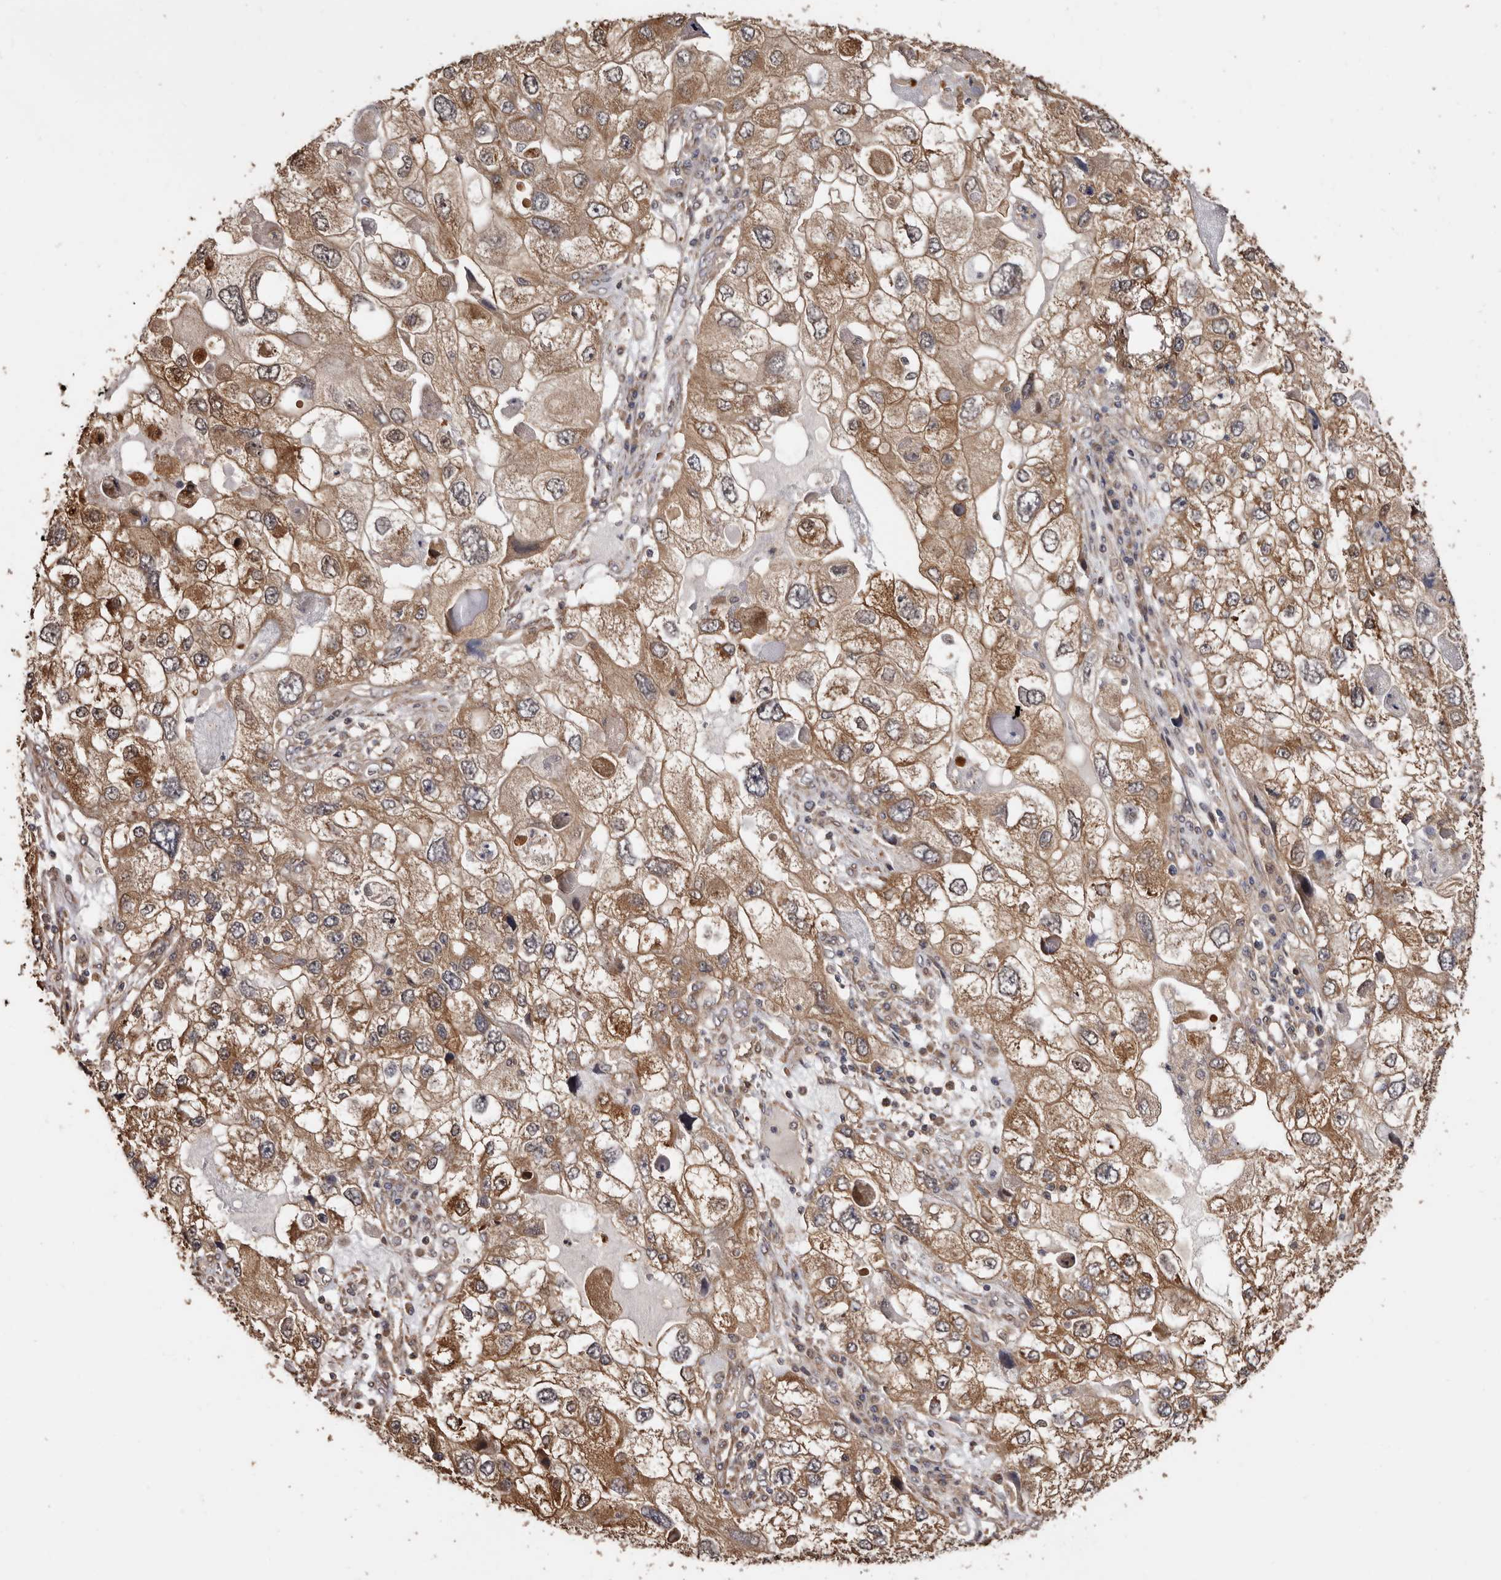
{"staining": {"intensity": "moderate", "quantity": ">75%", "location": "cytoplasmic/membranous"}, "tissue": "endometrial cancer", "cell_type": "Tumor cells", "image_type": "cancer", "snomed": [{"axis": "morphology", "description": "Adenocarcinoma, NOS"}, {"axis": "topography", "description": "Endometrium"}], "caption": "Moderate cytoplasmic/membranous staining for a protein is present in approximately >75% of tumor cells of endometrial cancer using immunohistochemistry (IHC).", "gene": "COQ8B", "patient": {"sex": "female", "age": 49}}